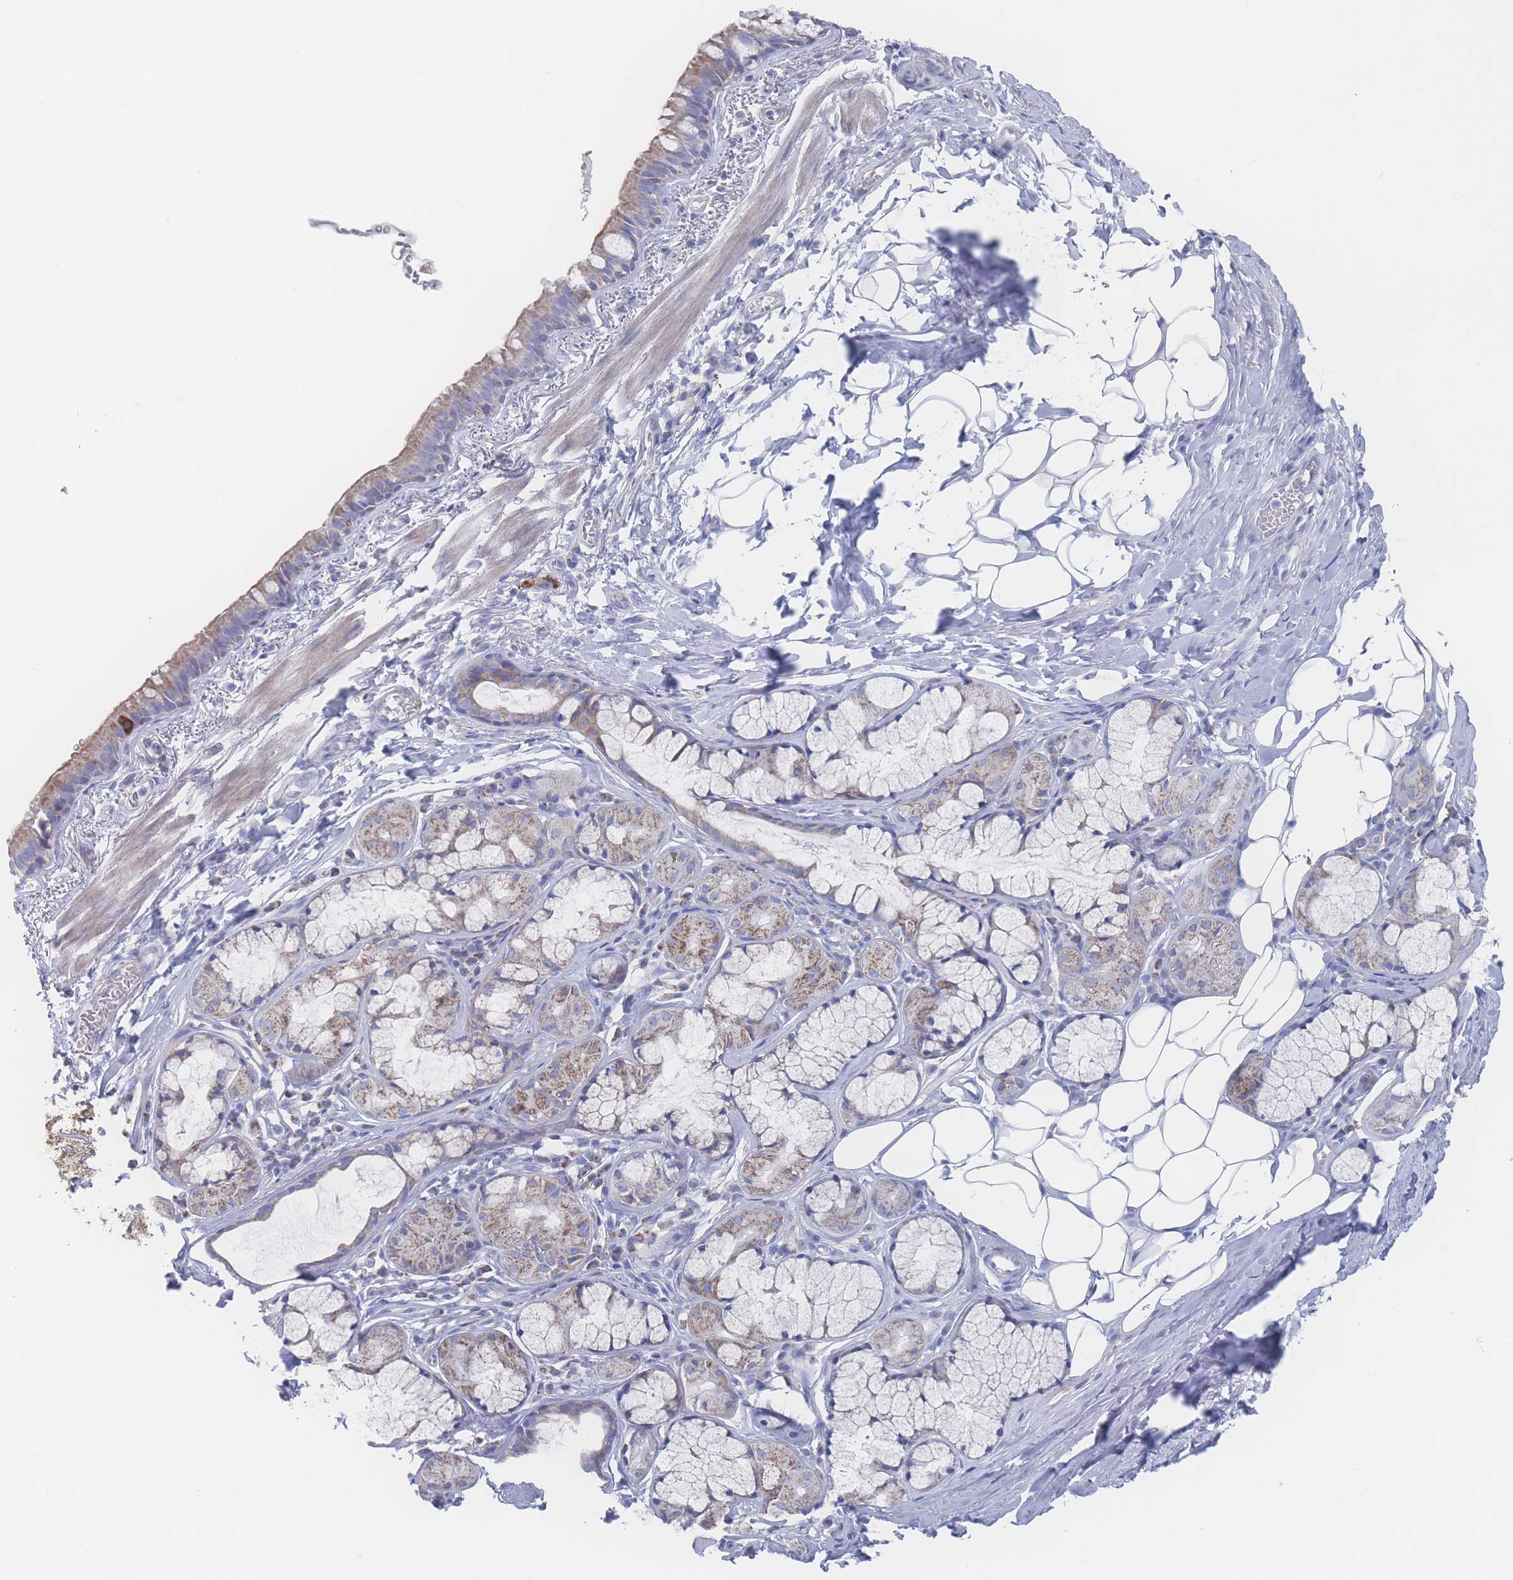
{"staining": {"intensity": "weak", "quantity": ">75%", "location": "cytoplasmic/membranous"}, "tissue": "bronchus", "cell_type": "Respiratory epithelial cells", "image_type": "normal", "snomed": [{"axis": "morphology", "description": "Normal tissue, NOS"}, {"axis": "topography", "description": "Cartilage tissue"}], "caption": "Immunohistochemistry (DAB (3,3'-diaminobenzidine)) staining of normal human bronchus exhibits weak cytoplasmic/membranous protein positivity in approximately >75% of respiratory epithelial cells.", "gene": "SNPH", "patient": {"sex": "male", "age": 63}}